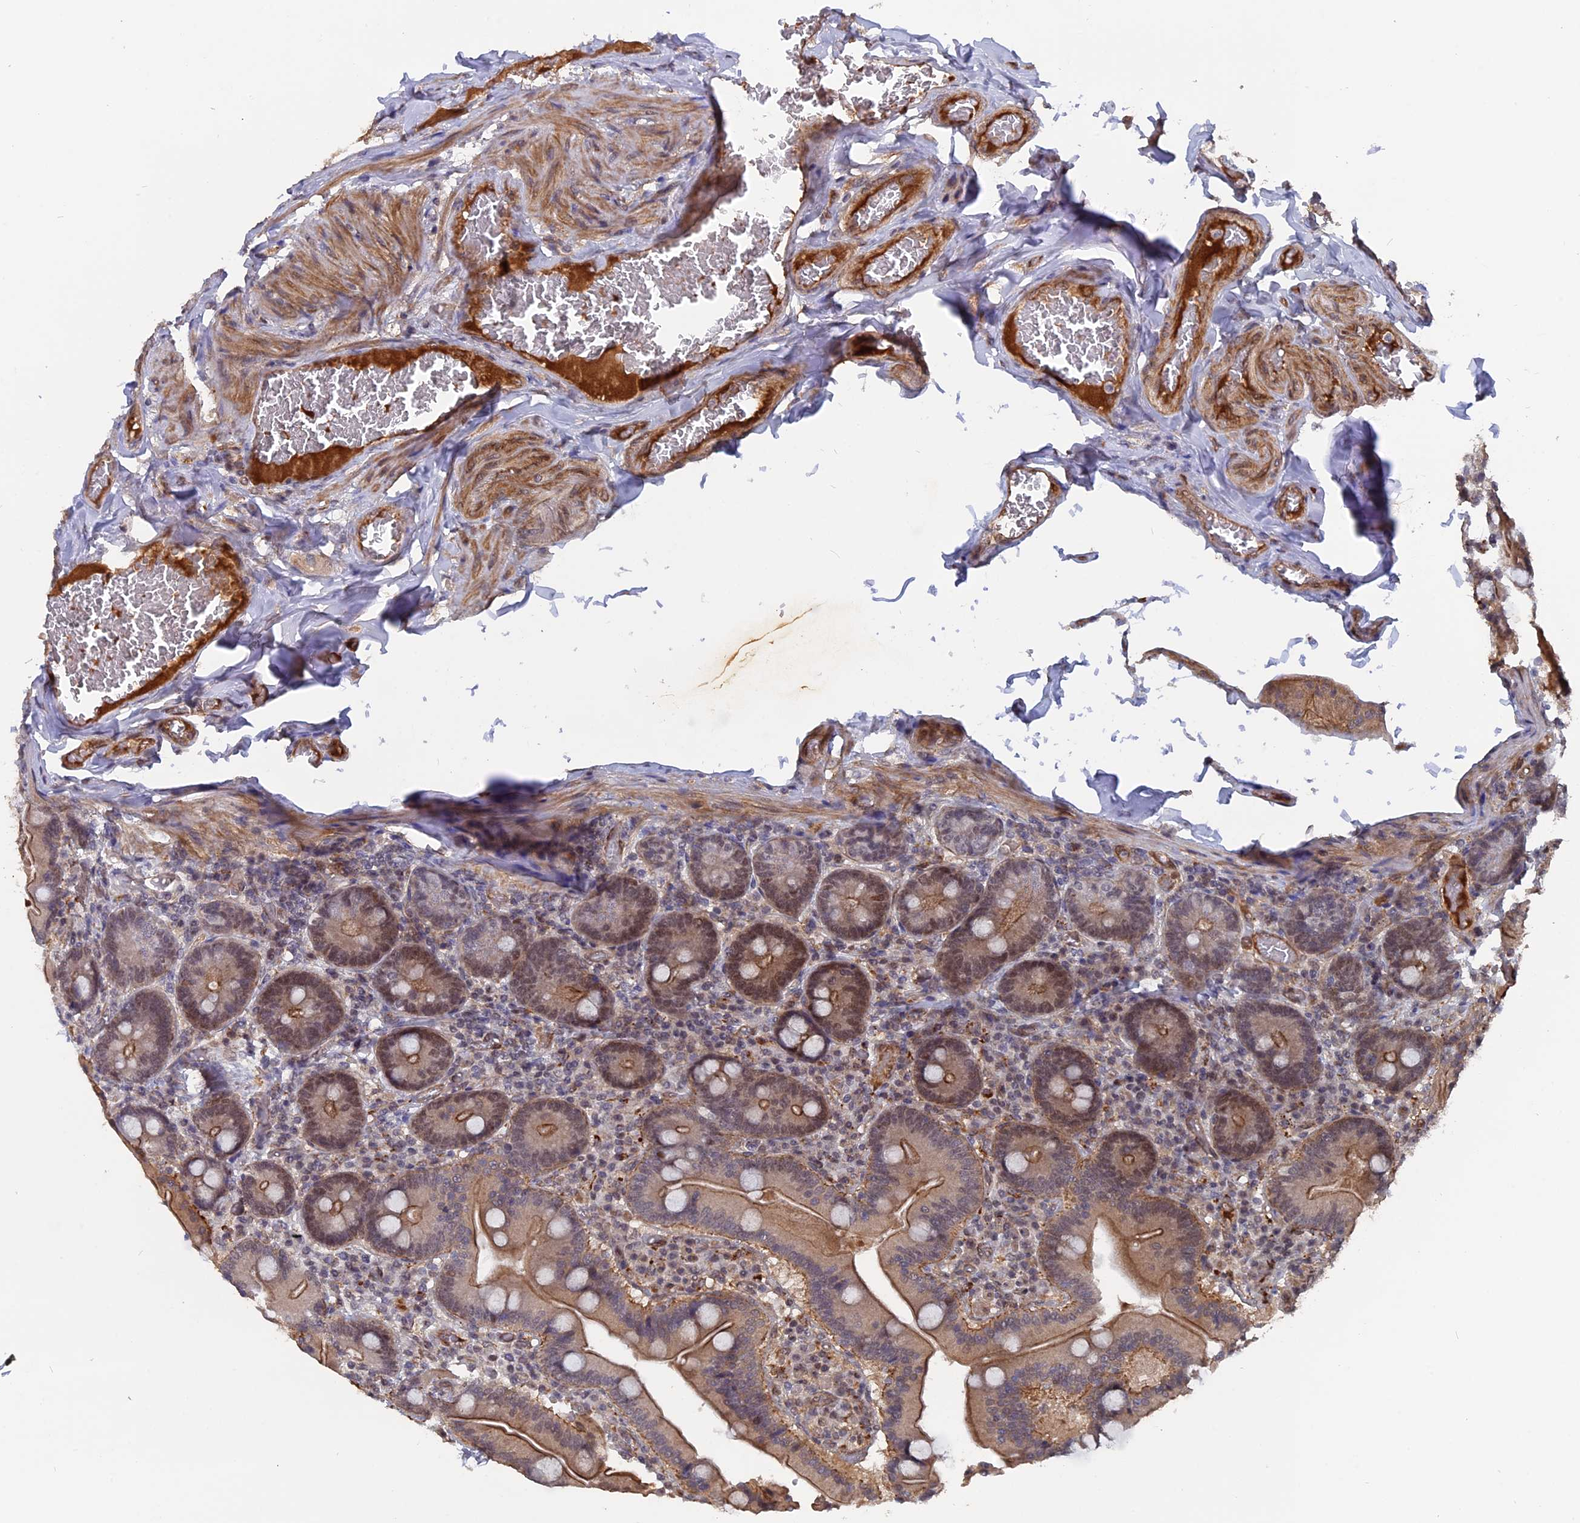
{"staining": {"intensity": "moderate", "quantity": ">75%", "location": "cytoplasmic/membranous,nuclear"}, "tissue": "duodenum", "cell_type": "Glandular cells", "image_type": "normal", "snomed": [{"axis": "morphology", "description": "Normal tissue, NOS"}, {"axis": "topography", "description": "Duodenum"}], "caption": "Benign duodenum was stained to show a protein in brown. There is medium levels of moderate cytoplasmic/membranous,nuclear staining in about >75% of glandular cells.", "gene": "NOSIP", "patient": {"sex": "female", "age": 62}}